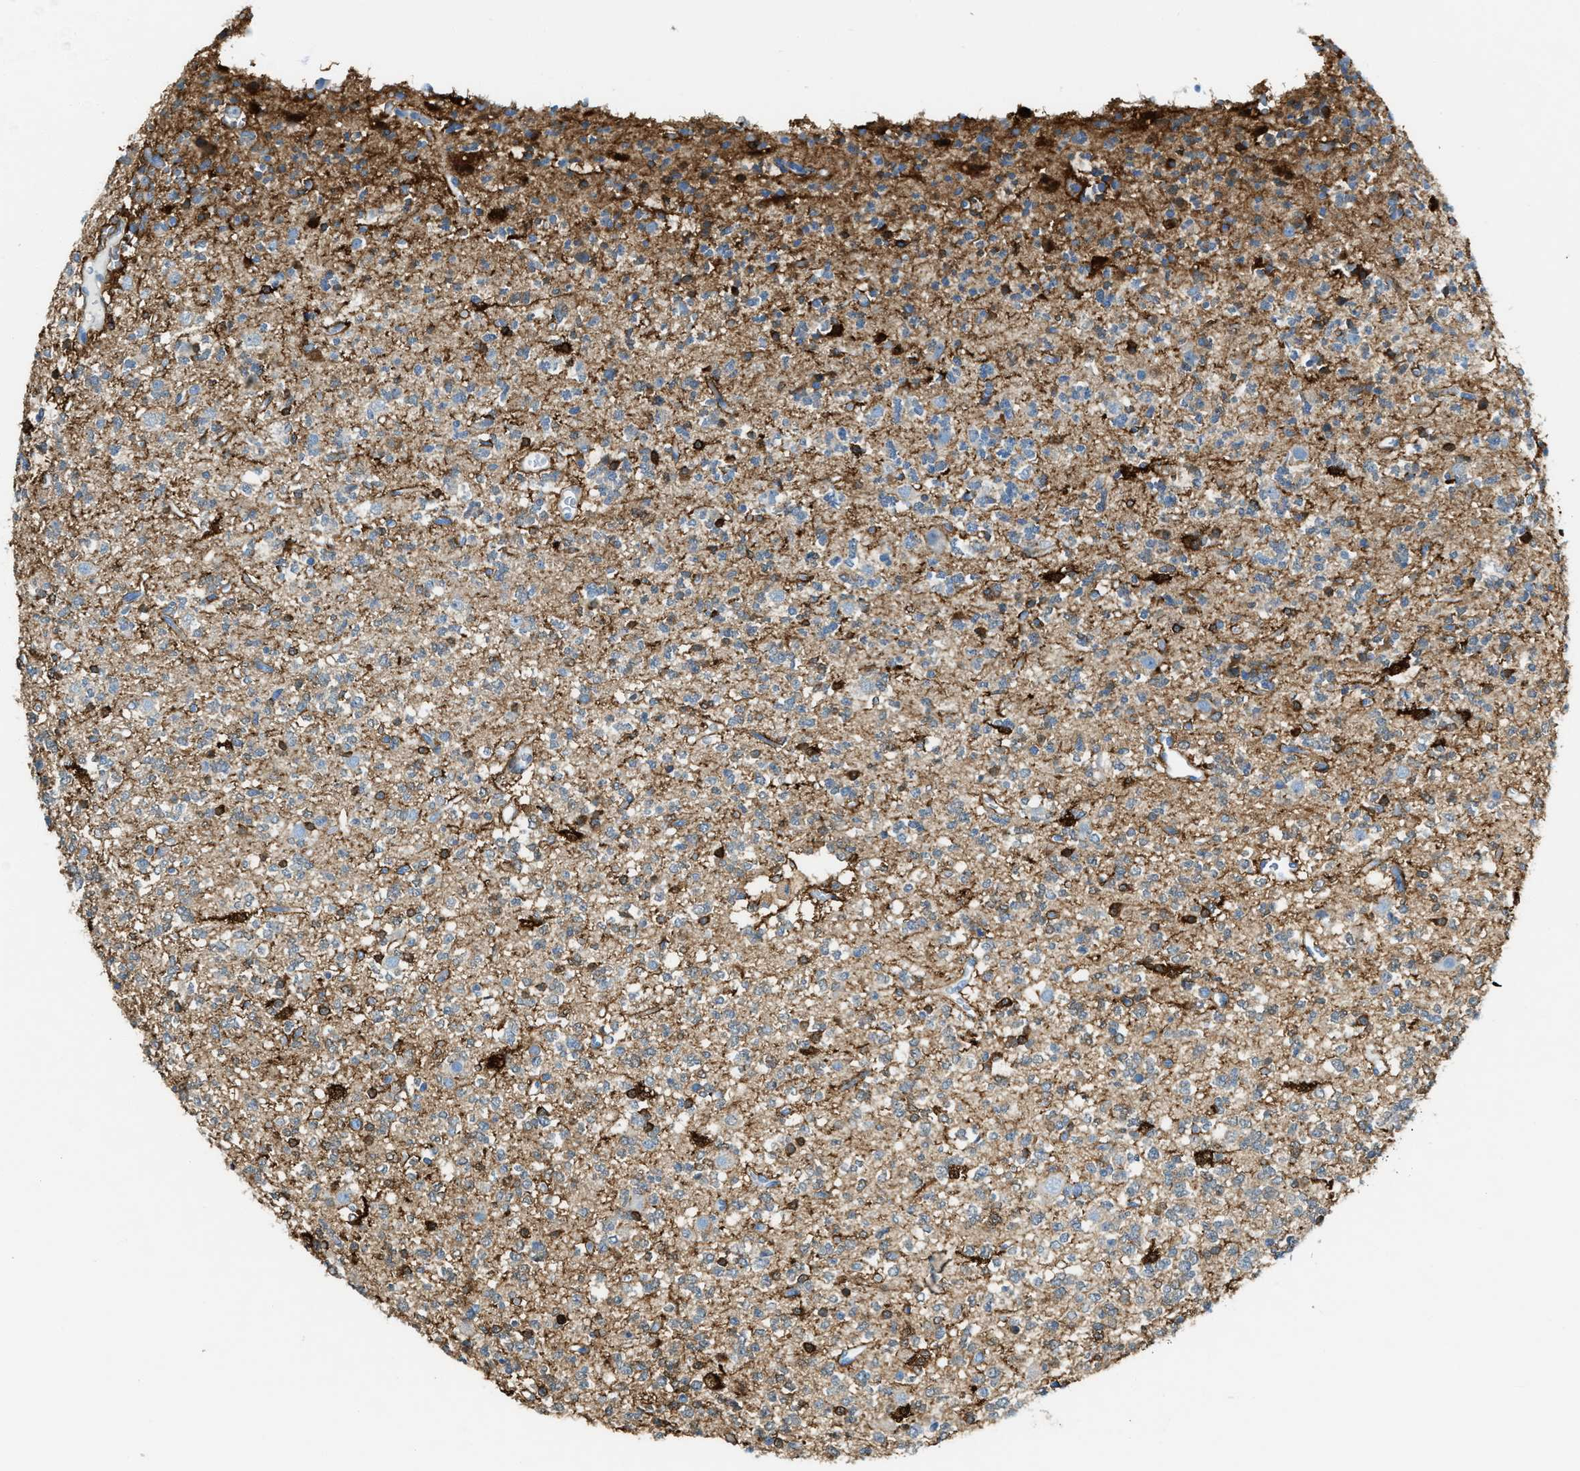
{"staining": {"intensity": "weak", "quantity": "25%-75%", "location": "cytoplasmic/membranous"}, "tissue": "glioma", "cell_type": "Tumor cells", "image_type": "cancer", "snomed": [{"axis": "morphology", "description": "Glioma, malignant, Low grade"}, {"axis": "topography", "description": "Brain"}], "caption": "This image exhibits IHC staining of glioma, with low weak cytoplasmic/membranous staining in about 25%-75% of tumor cells.", "gene": "MATCAP2", "patient": {"sex": "male", "age": 38}}